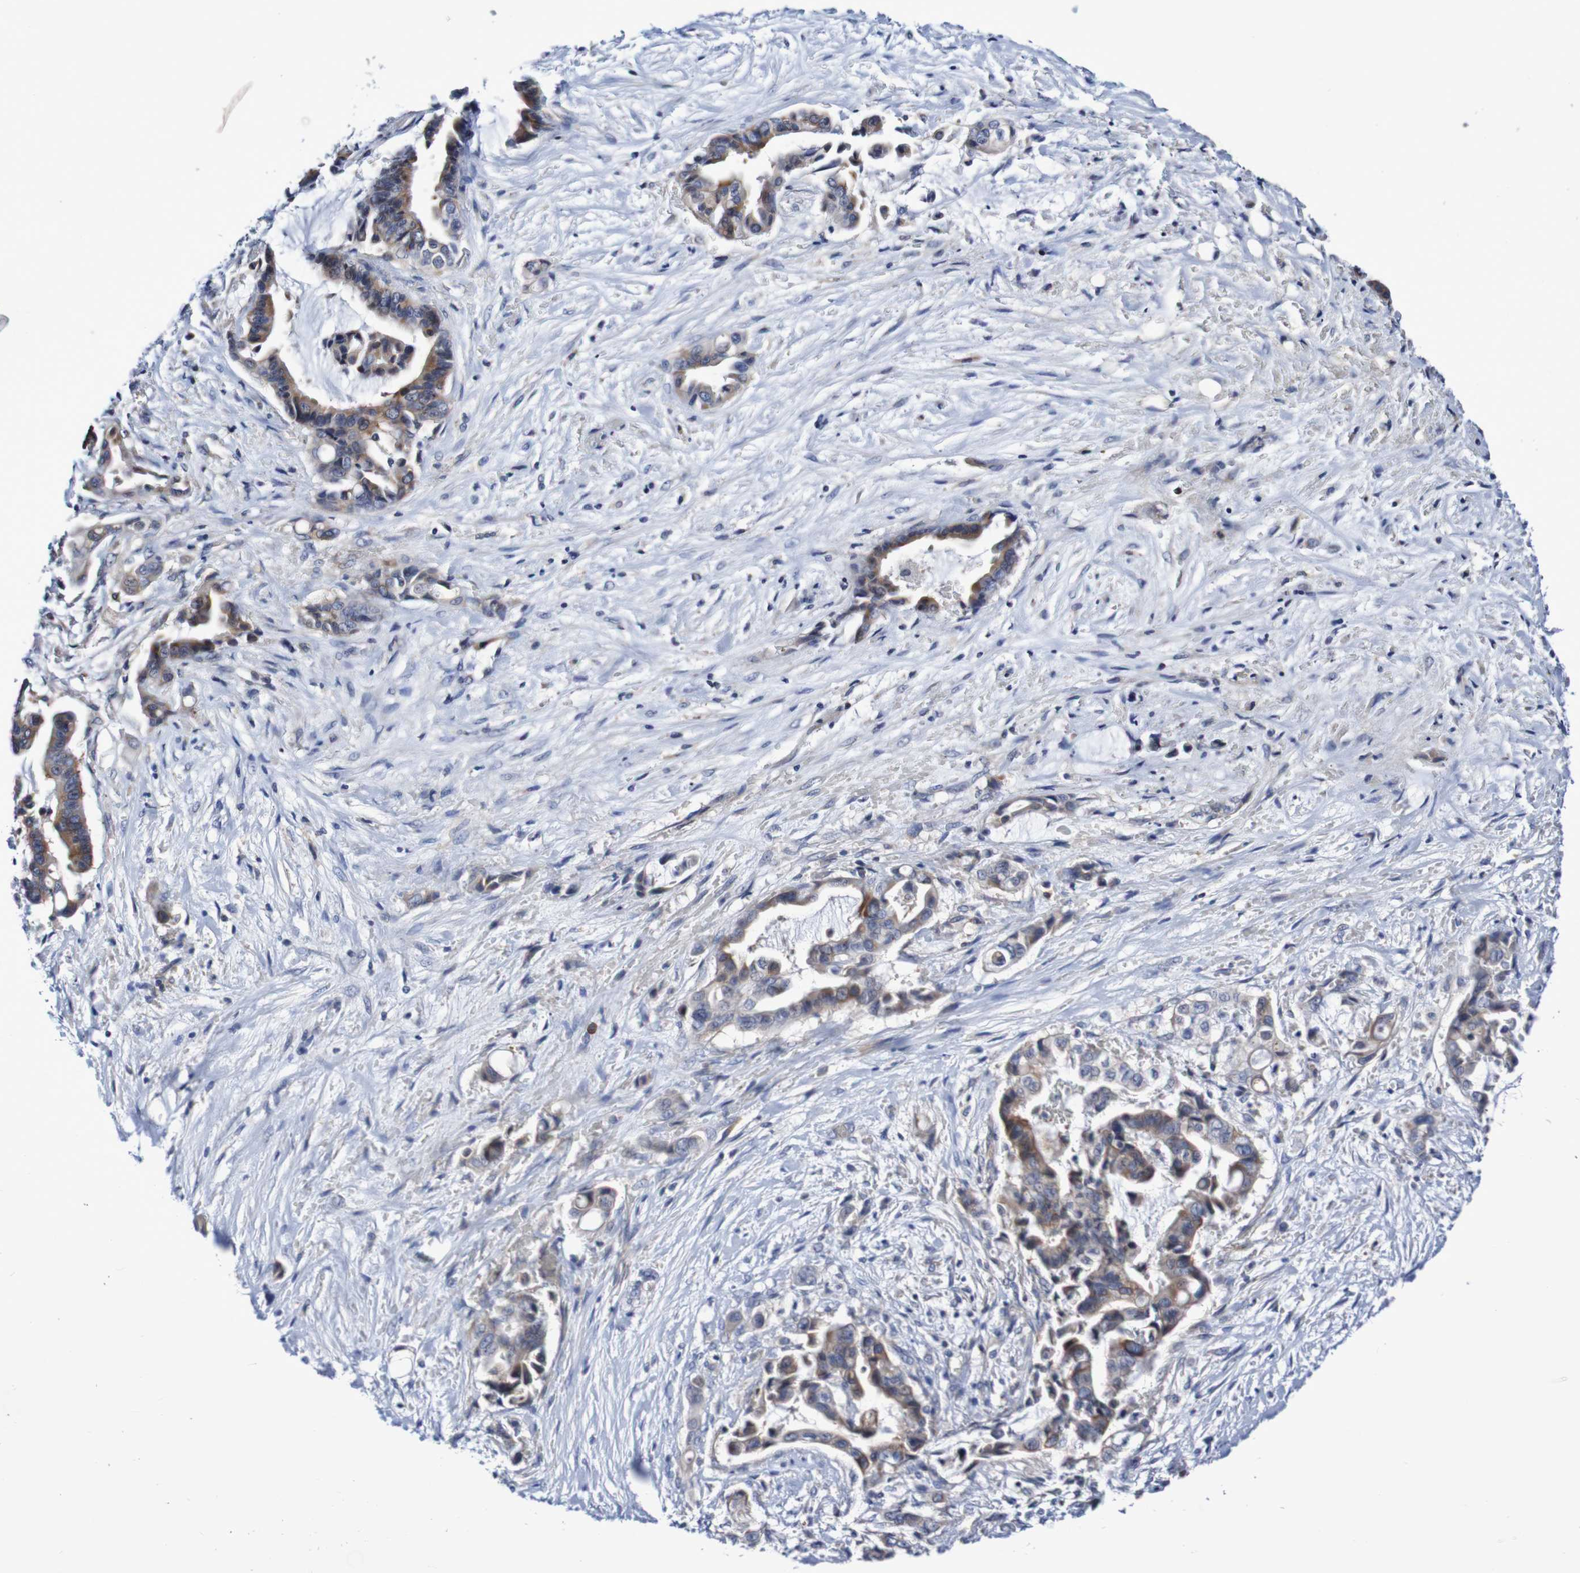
{"staining": {"intensity": "moderate", "quantity": ">75%", "location": "cytoplasmic/membranous"}, "tissue": "liver cancer", "cell_type": "Tumor cells", "image_type": "cancer", "snomed": [{"axis": "morphology", "description": "Cholangiocarcinoma"}, {"axis": "topography", "description": "Liver"}], "caption": "Human liver cholangiocarcinoma stained with a brown dye shows moderate cytoplasmic/membranous positive staining in about >75% of tumor cells.", "gene": "ACVR1C", "patient": {"sex": "female", "age": 61}}